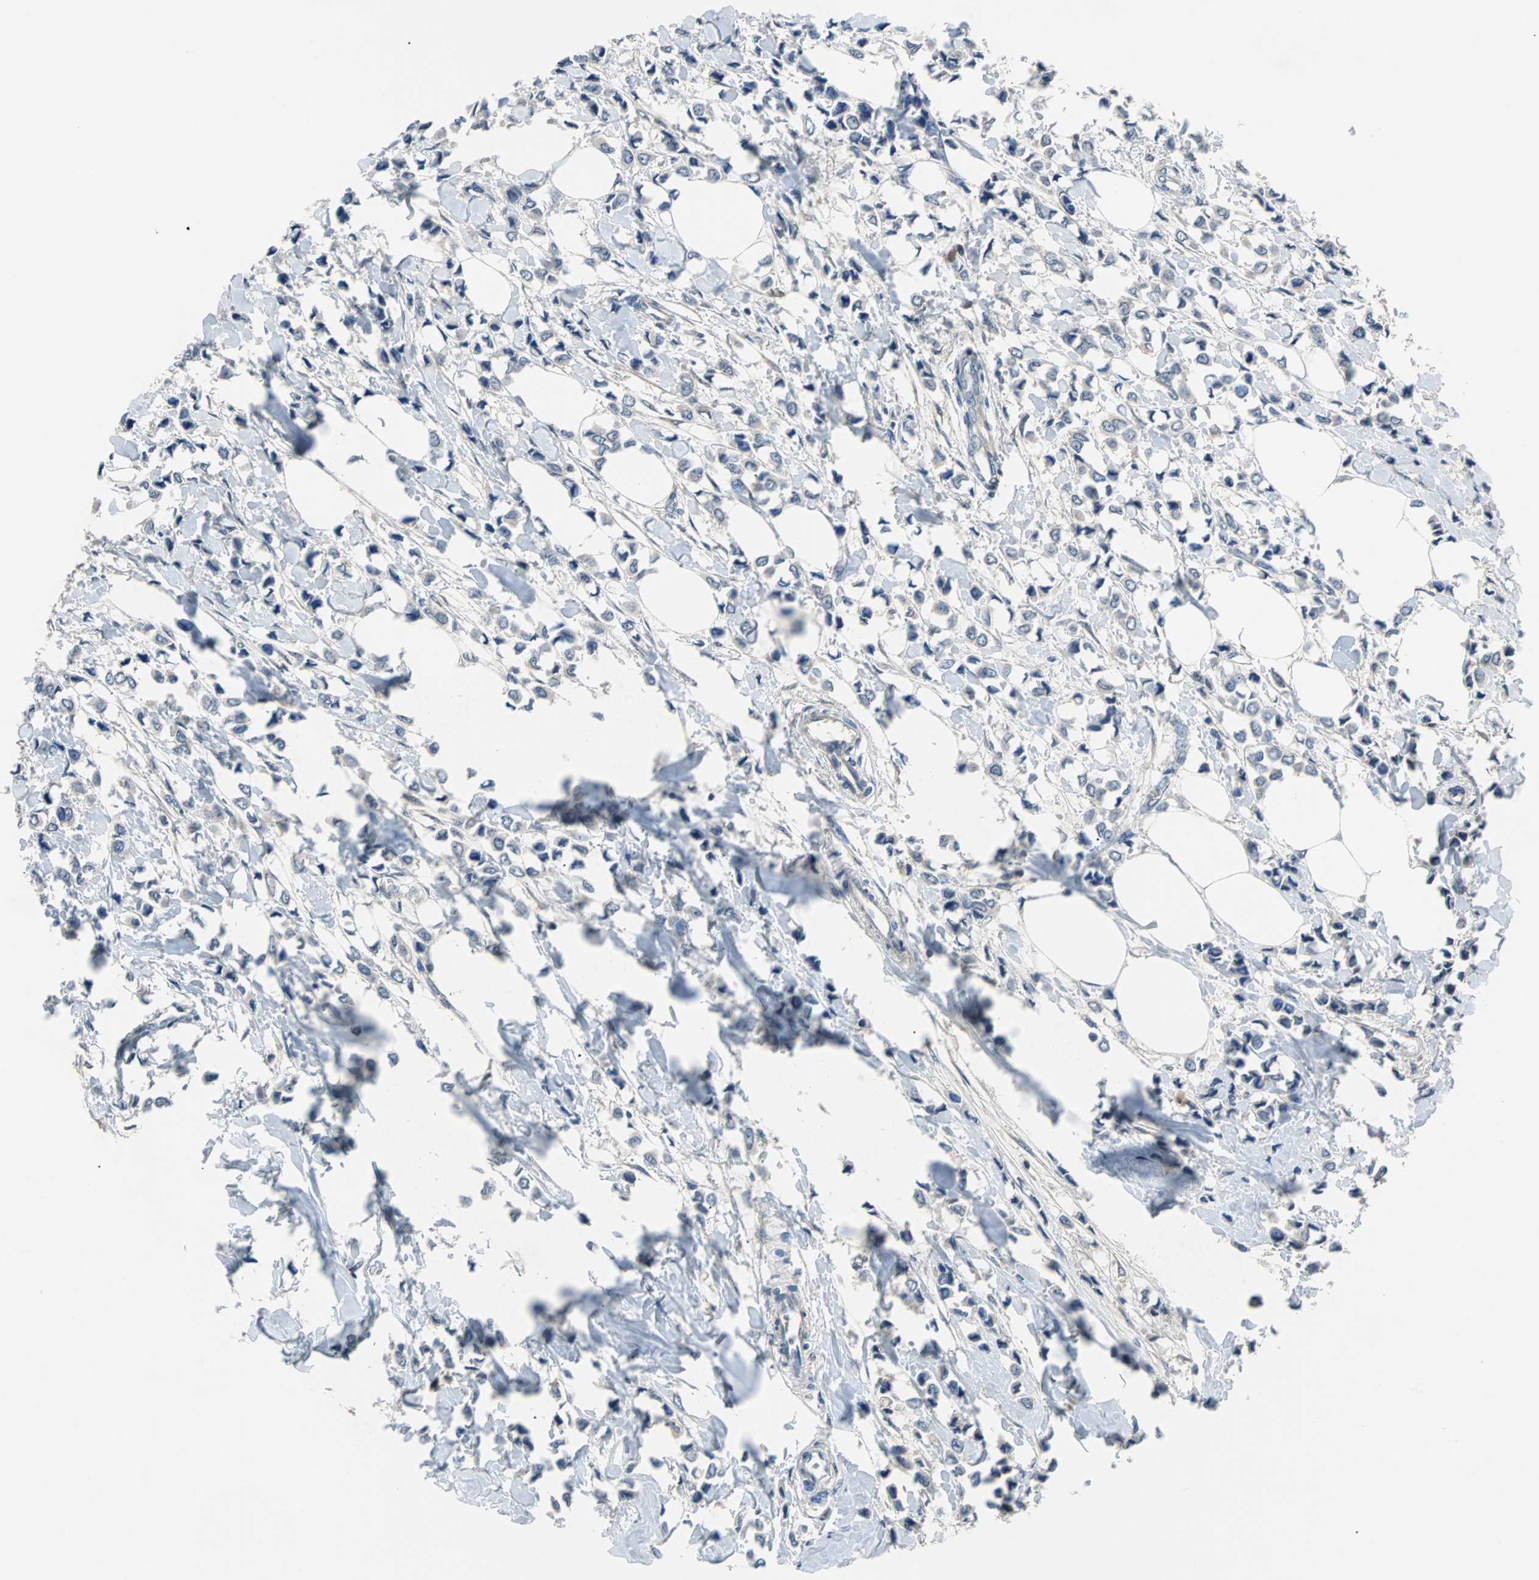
{"staining": {"intensity": "weak", "quantity": "25%-75%", "location": "cytoplasmic/membranous"}, "tissue": "breast cancer", "cell_type": "Tumor cells", "image_type": "cancer", "snomed": [{"axis": "morphology", "description": "Lobular carcinoma"}, {"axis": "topography", "description": "Breast"}], "caption": "Breast cancer (lobular carcinoma) tissue demonstrates weak cytoplasmic/membranous positivity in about 25%-75% of tumor cells, visualized by immunohistochemistry.", "gene": "FHL2", "patient": {"sex": "female", "age": 51}}